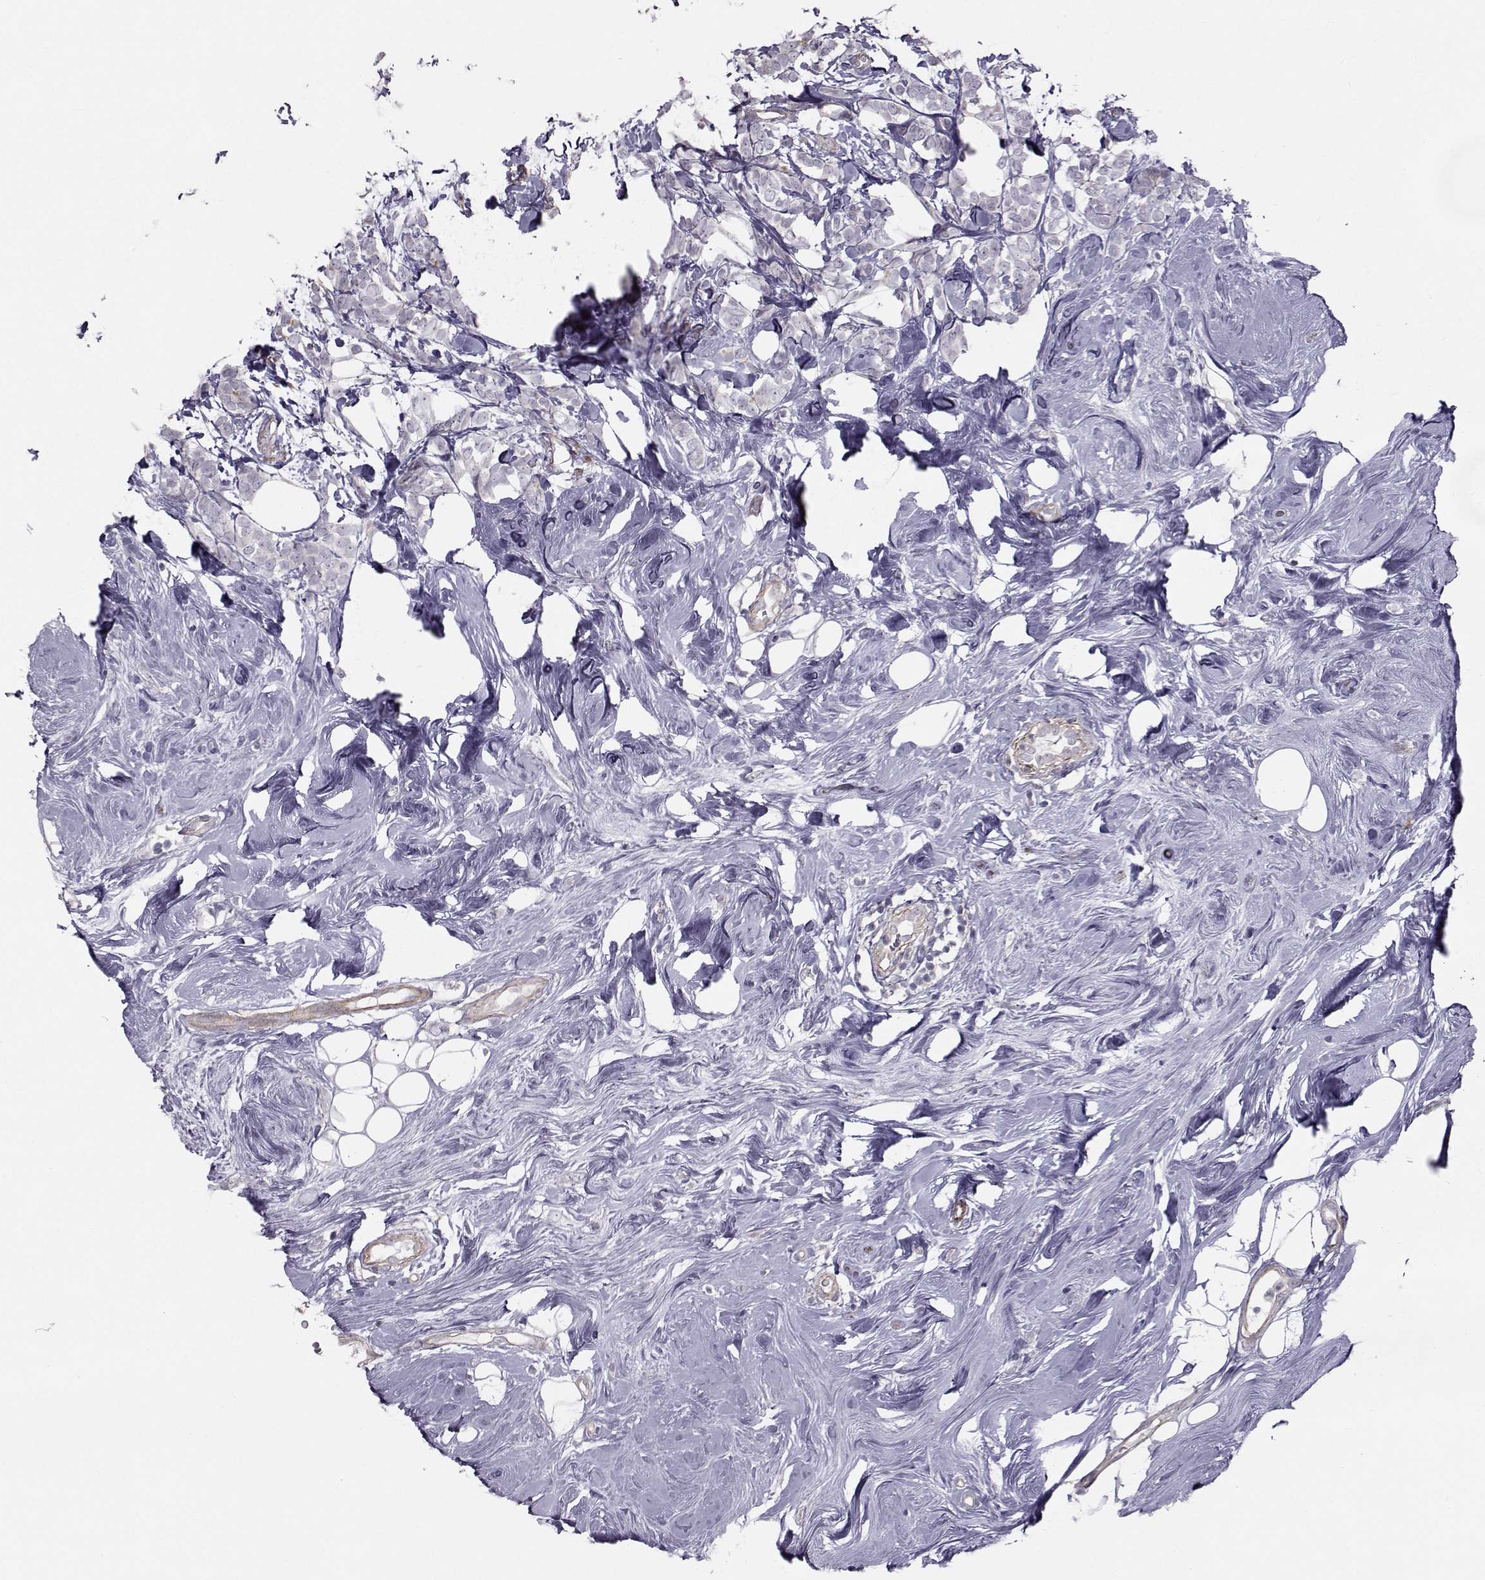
{"staining": {"intensity": "negative", "quantity": "none", "location": "none"}, "tissue": "breast cancer", "cell_type": "Tumor cells", "image_type": "cancer", "snomed": [{"axis": "morphology", "description": "Lobular carcinoma"}, {"axis": "topography", "description": "Breast"}], "caption": "Tumor cells are negative for protein expression in human lobular carcinoma (breast).", "gene": "GARIN3", "patient": {"sex": "female", "age": 49}}